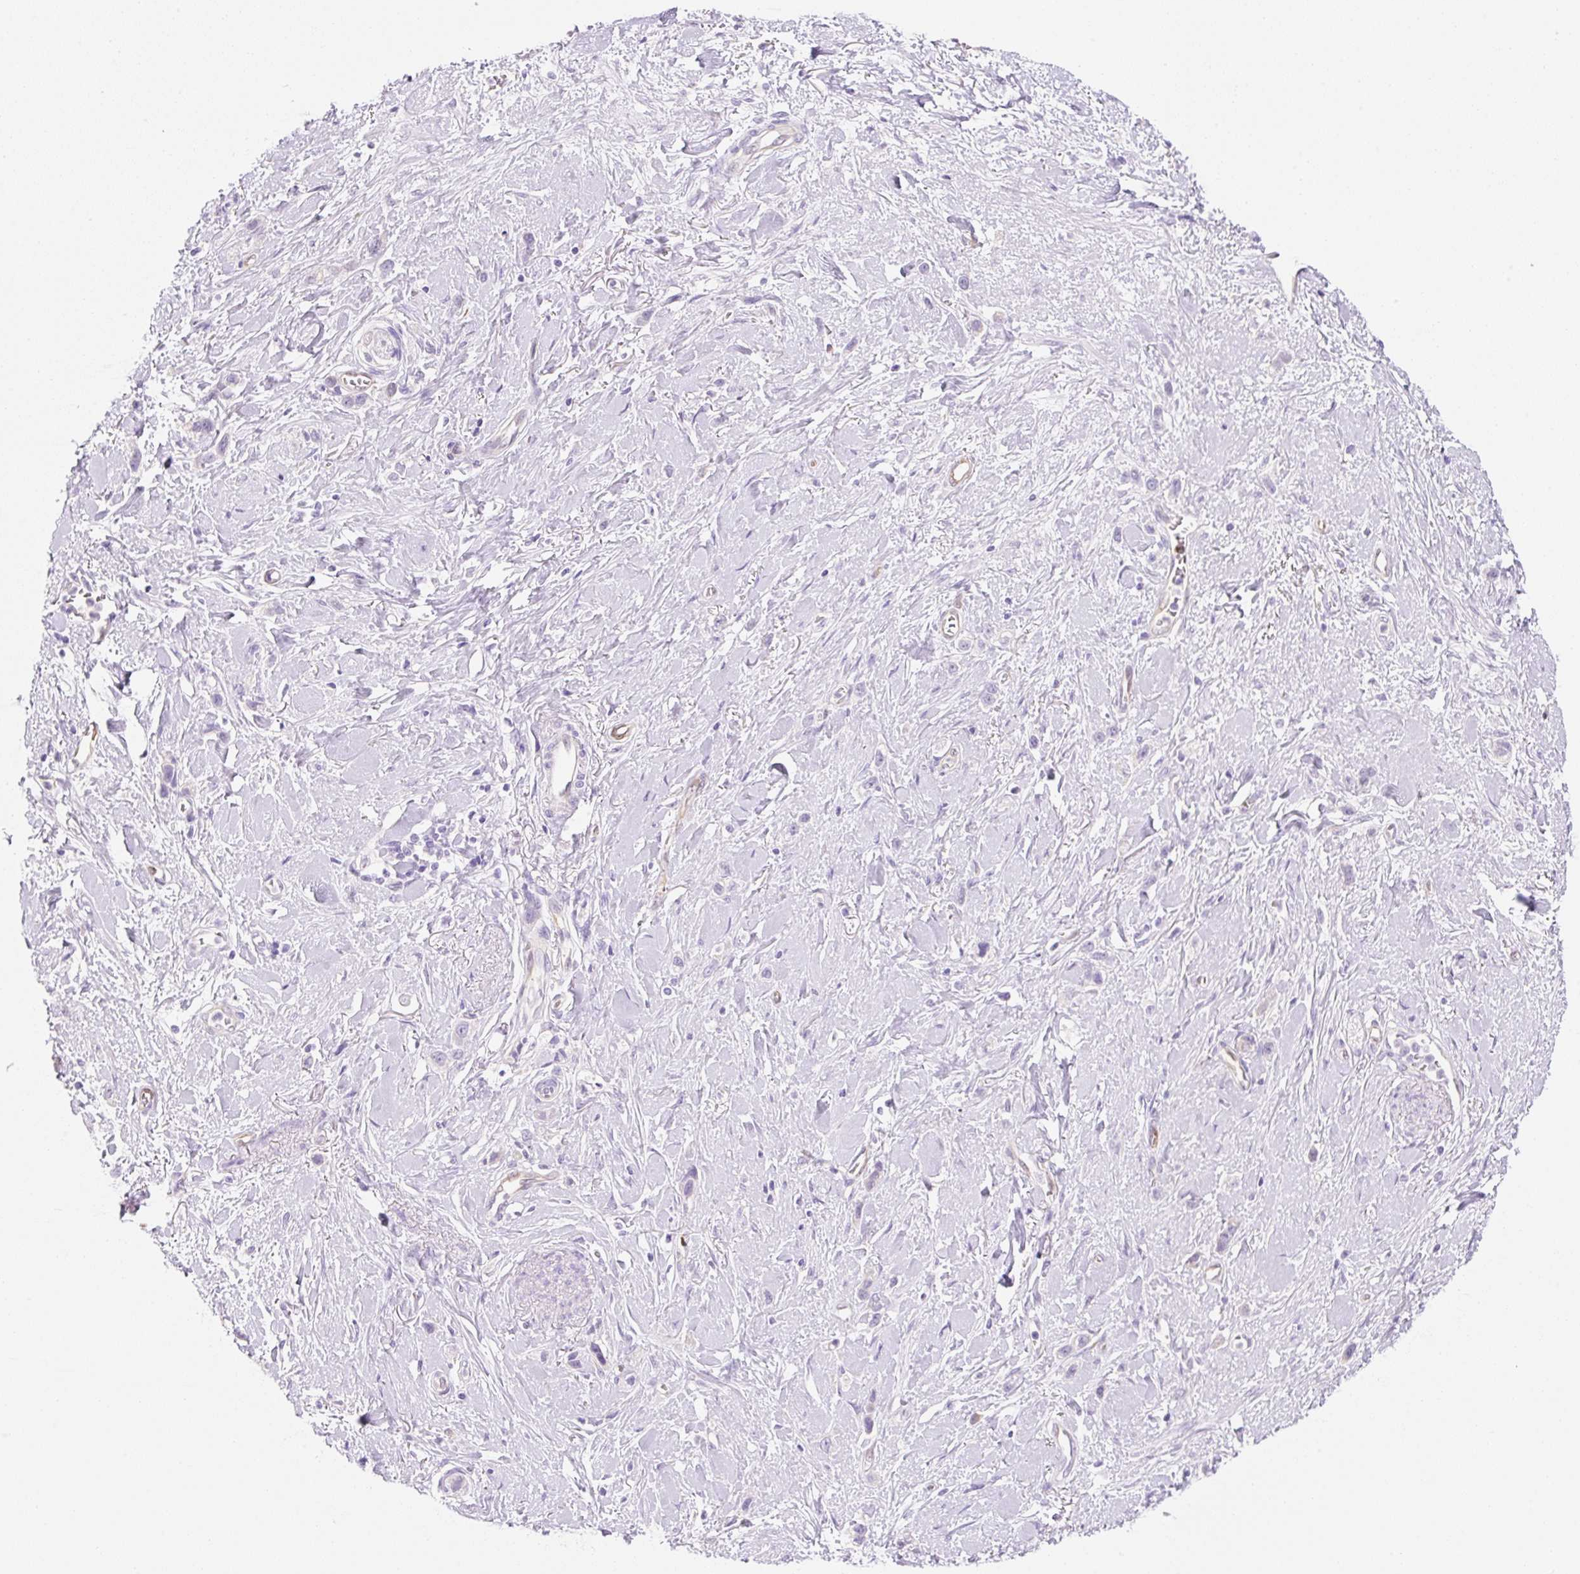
{"staining": {"intensity": "negative", "quantity": "none", "location": "none"}, "tissue": "stomach cancer", "cell_type": "Tumor cells", "image_type": "cancer", "snomed": [{"axis": "morphology", "description": "Adenocarcinoma, NOS"}, {"axis": "topography", "description": "Stomach"}], "caption": "This is an immunohistochemistry image of stomach cancer (adenocarcinoma). There is no staining in tumor cells.", "gene": "FABP5", "patient": {"sex": "female", "age": 65}}